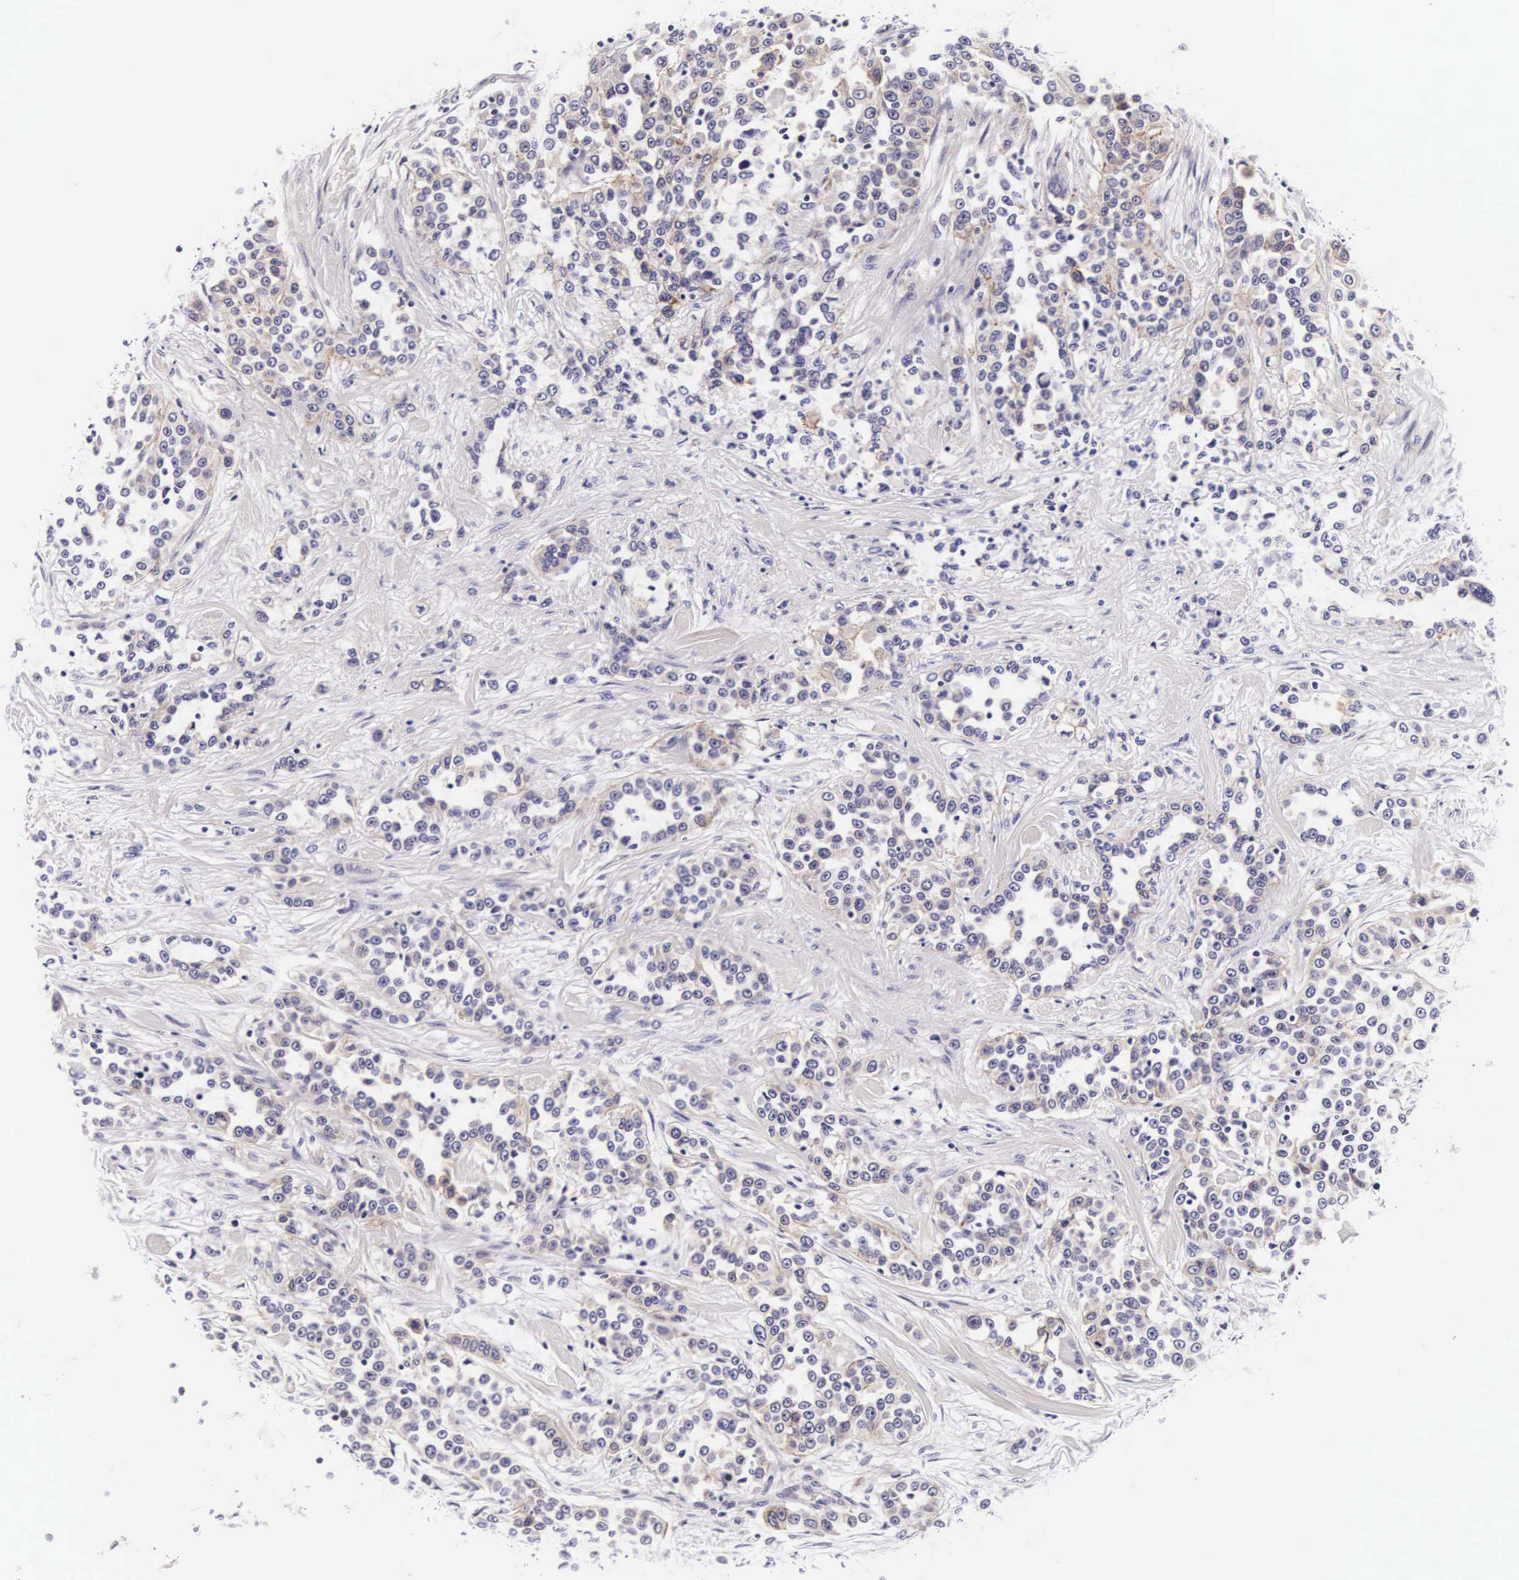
{"staining": {"intensity": "weak", "quantity": "<25%", "location": "cytoplasmic/membranous"}, "tissue": "urothelial cancer", "cell_type": "Tumor cells", "image_type": "cancer", "snomed": [{"axis": "morphology", "description": "Urothelial carcinoma, High grade"}, {"axis": "topography", "description": "Urinary bladder"}], "caption": "Human urothelial cancer stained for a protein using IHC exhibits no positivity in tumor cells.", "gene": "PHETA2", "patient": {"sex": "female", "age": 80}}